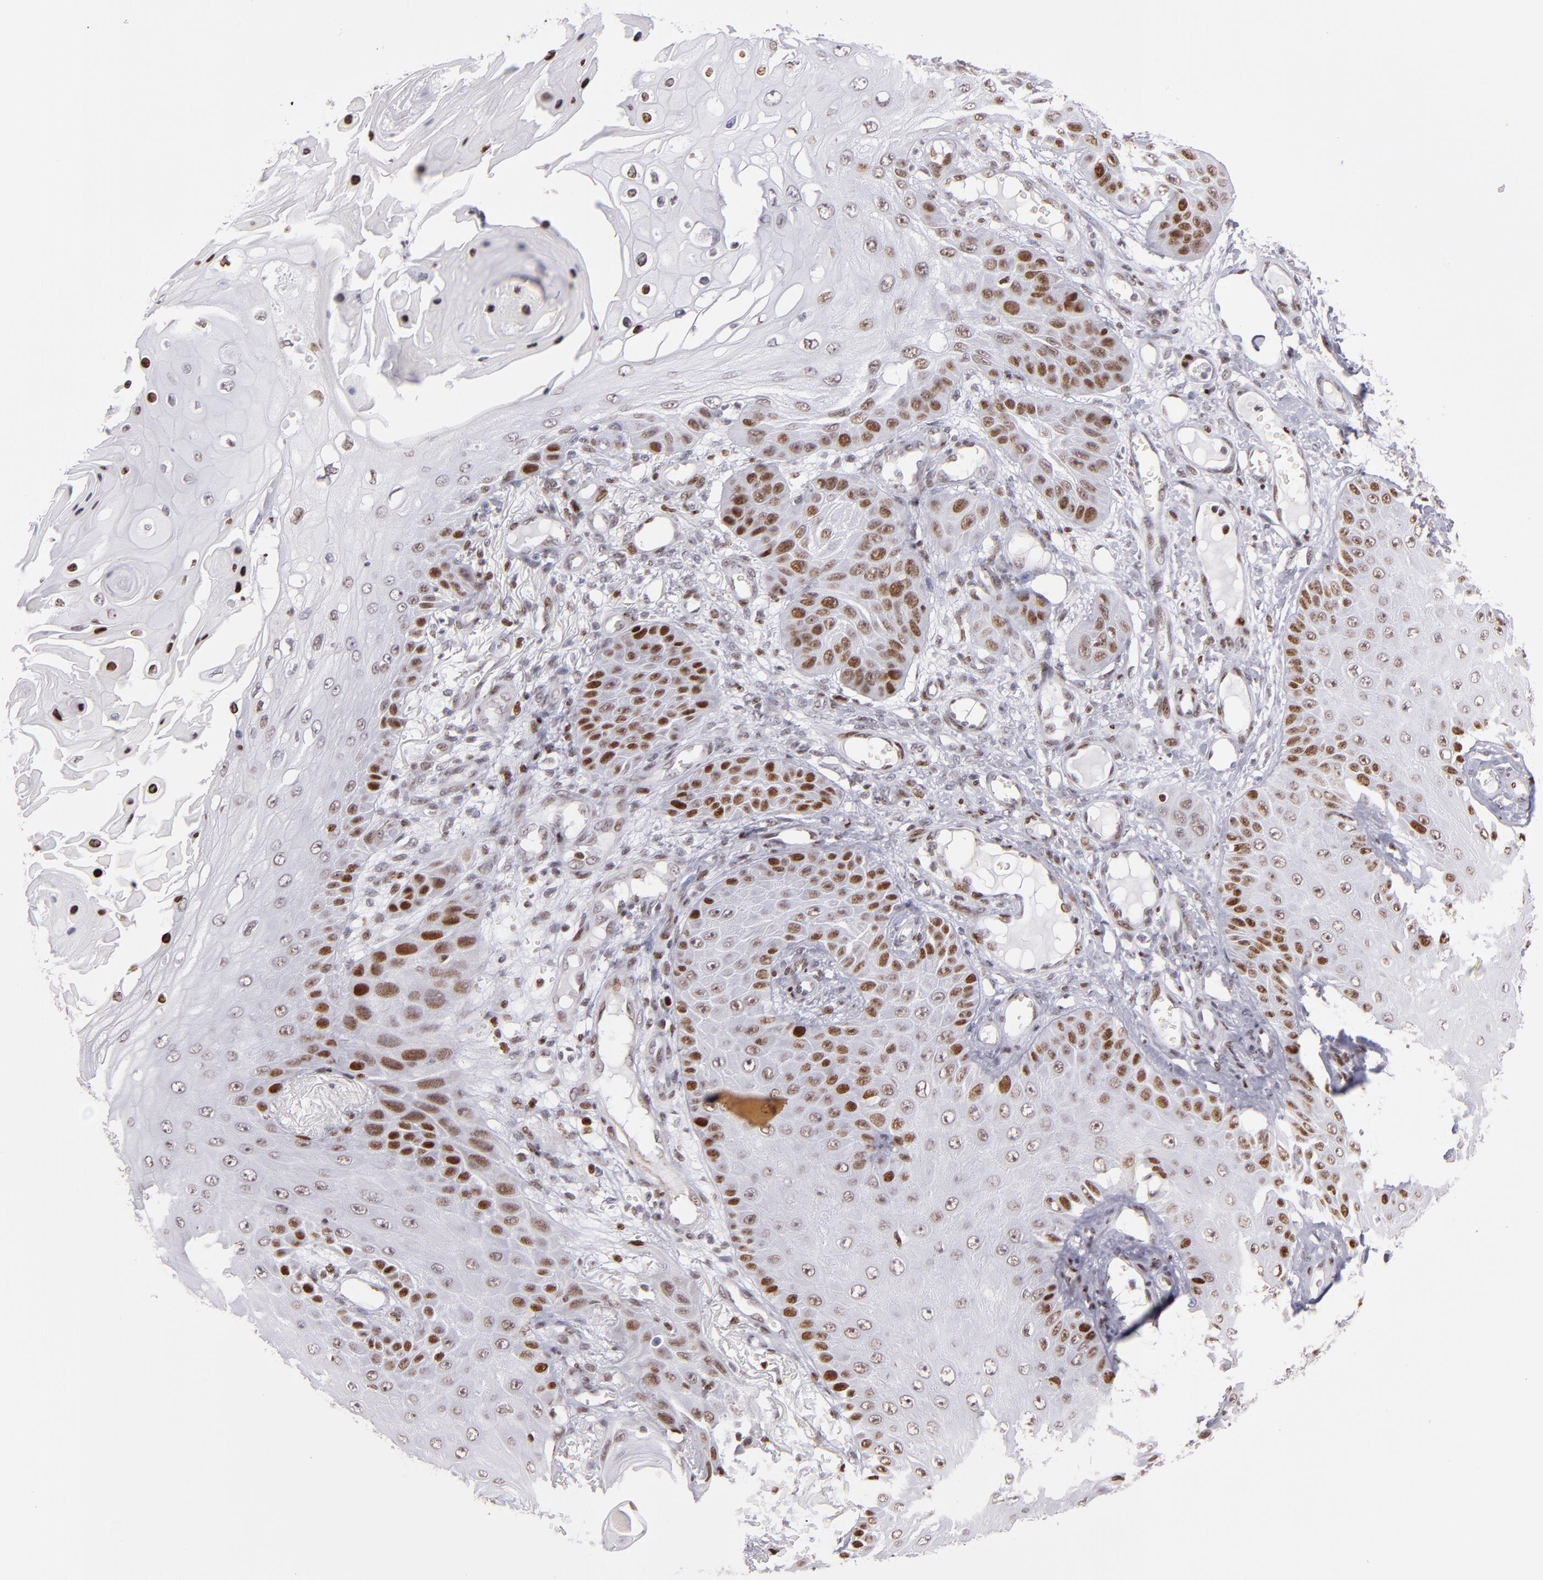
{"staining": {"intensity": "moderate", "quantity": ">75%", "location": "nuclear"}, "tissue": "skin cancer", "cell_type": "Tumor cells", "image_type": "cancer", "snomed": [{"axis": "morphology", "description": "Squamous cell carcinoma, NOS"}, {"axis": "topography", "description": "Skin"}], "caption": "Moderate nuclear protein positivity is identified in approximately >75% of tumor cells in skin squamous cell carcinoma.", "gene": "POLA1", "patient": {"sex": "female", "age": 40}}